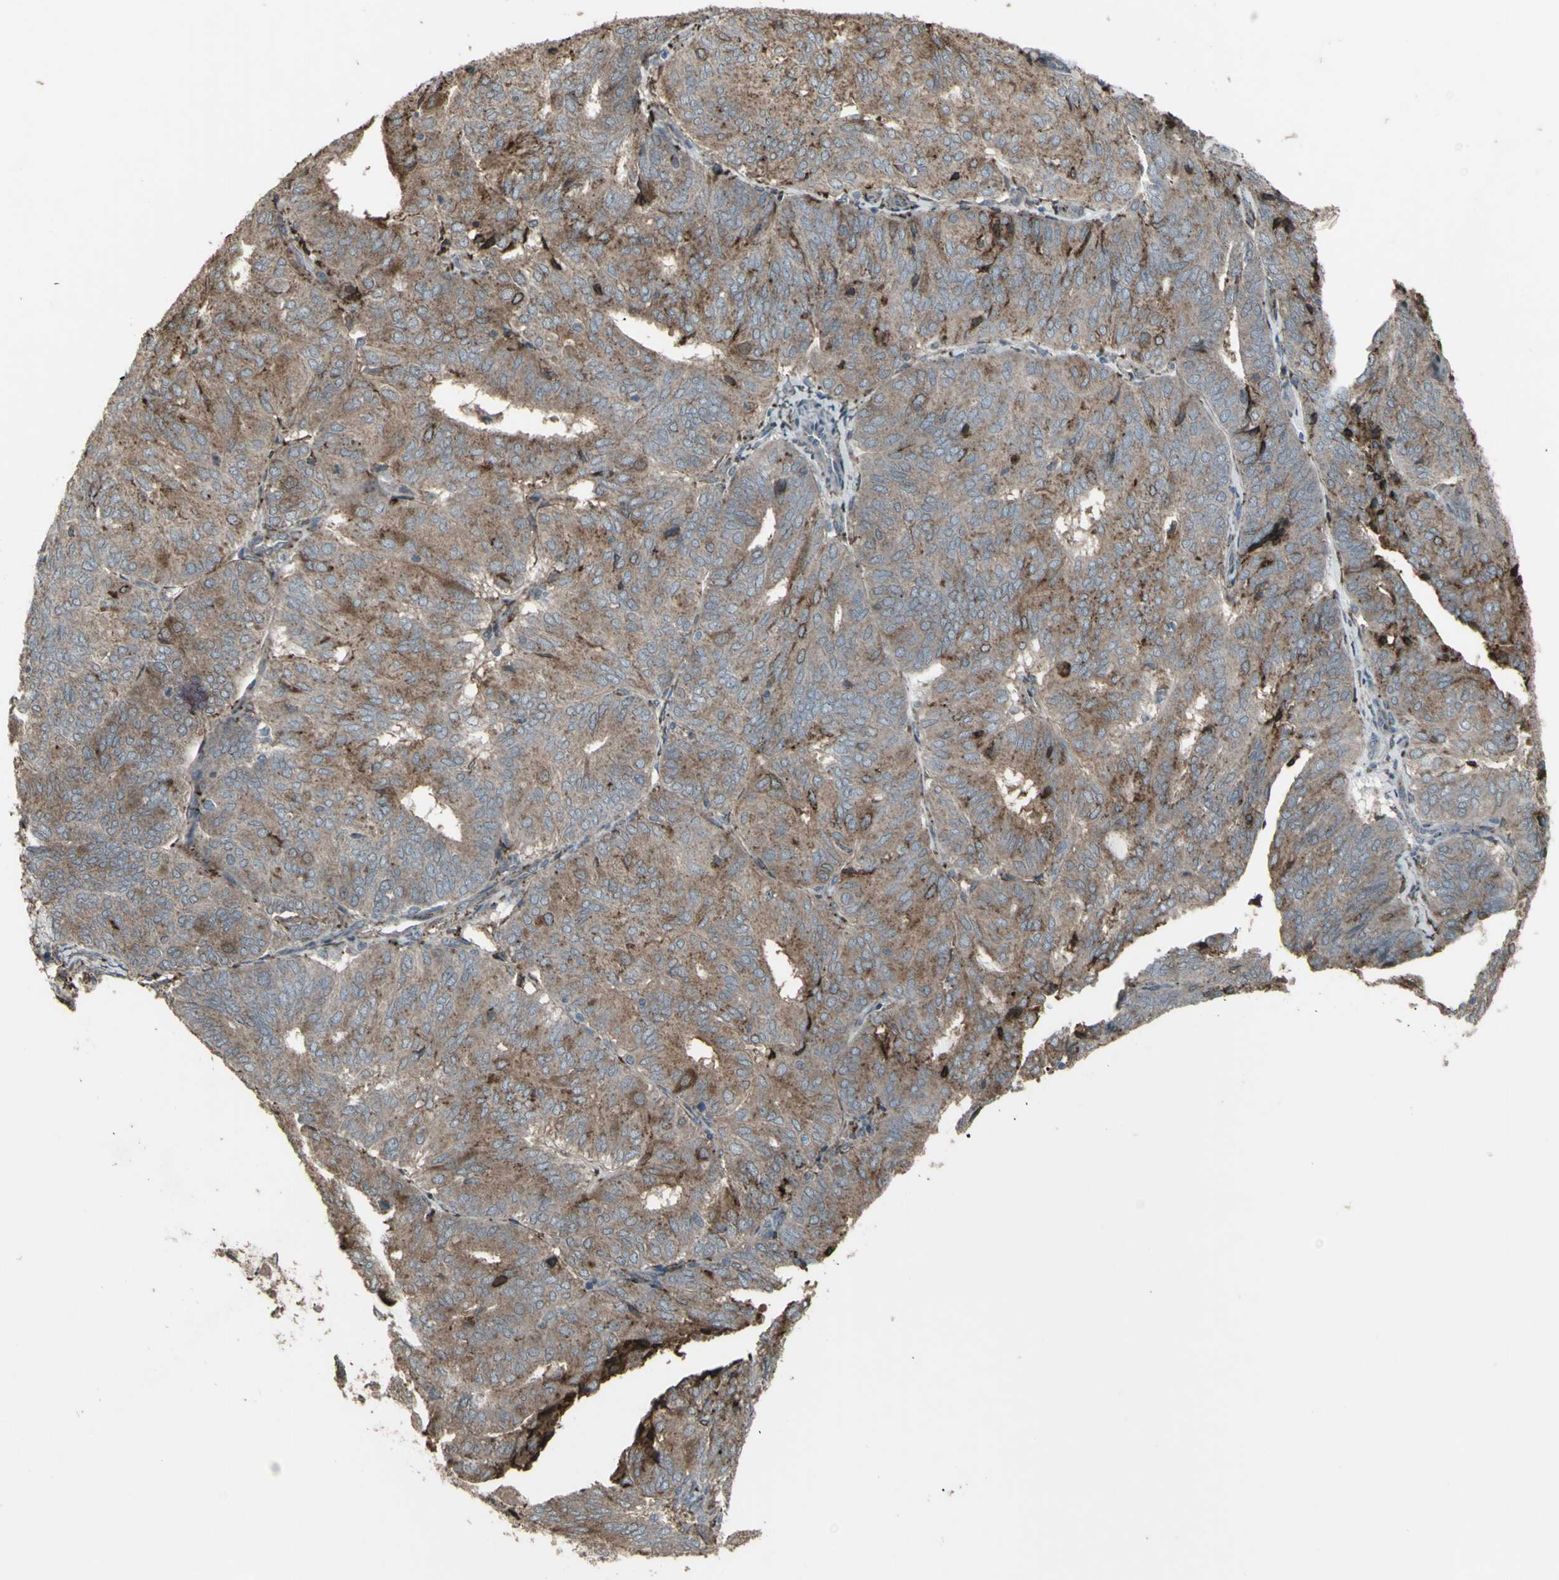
{"staining": {"intensity": "moderate", "quantity": "<25%", "location": "cytoplasmic/membranous"}, "tissue": "endometrial cancer", "cell_type": "Tumor cells", "image_type": "cancer", "snomed": [{"axis": "morphology", "description": "Adenocarcinoma, NOS"}, {"axis": "topography", "description": "Uterus"}], "caption": "Immunohistochemistry image of endometrial cancer (adenocarcinoma) stained for a protein (brown), which shows low levels of moderate cytoplasmic/membranous expression in approximately <25% of tumor cells.", "gene": "SMO", "patient": {"sex": "female", "age": 60}}